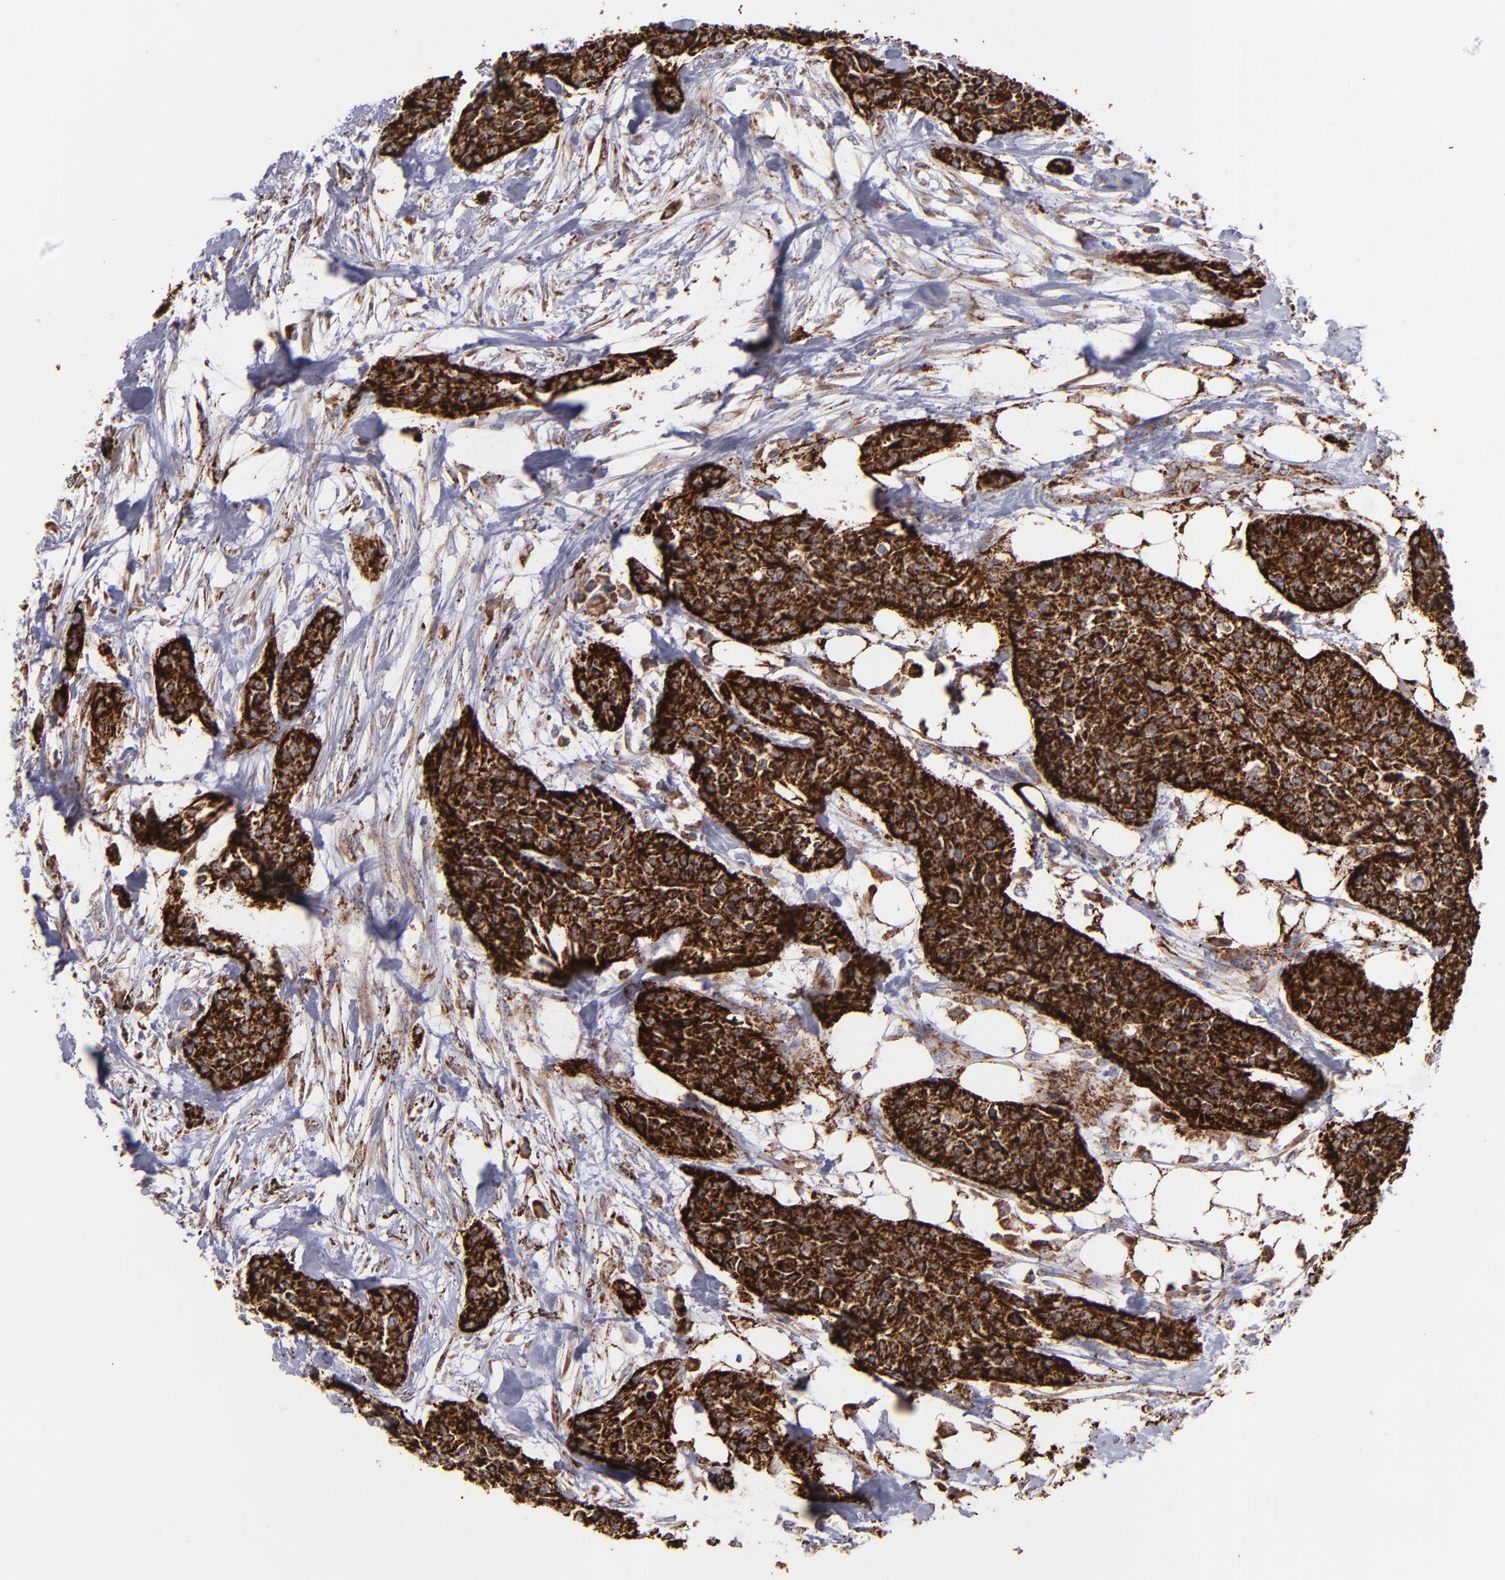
{"staining": {"intensity": "strong", "quantity": ">75%", "location": "cytoplasmic/membranous"}, "tissue": "urothelial cancer", "cell_type": "Tumor cells", "image_type": "cancer", "snomed": [{"axis": "morphology", "description": "Urothelial carcinoma, High grade"}, {"axis": "topography", "description": "Urinary bladder"}], "caption": "Protein staining displays strong cytoplasmic/membranous staining in about >75% of tumor cells in urothelial cancer.", "gene": "MAOB", "patient": {"sex": "male", "age": 56}}